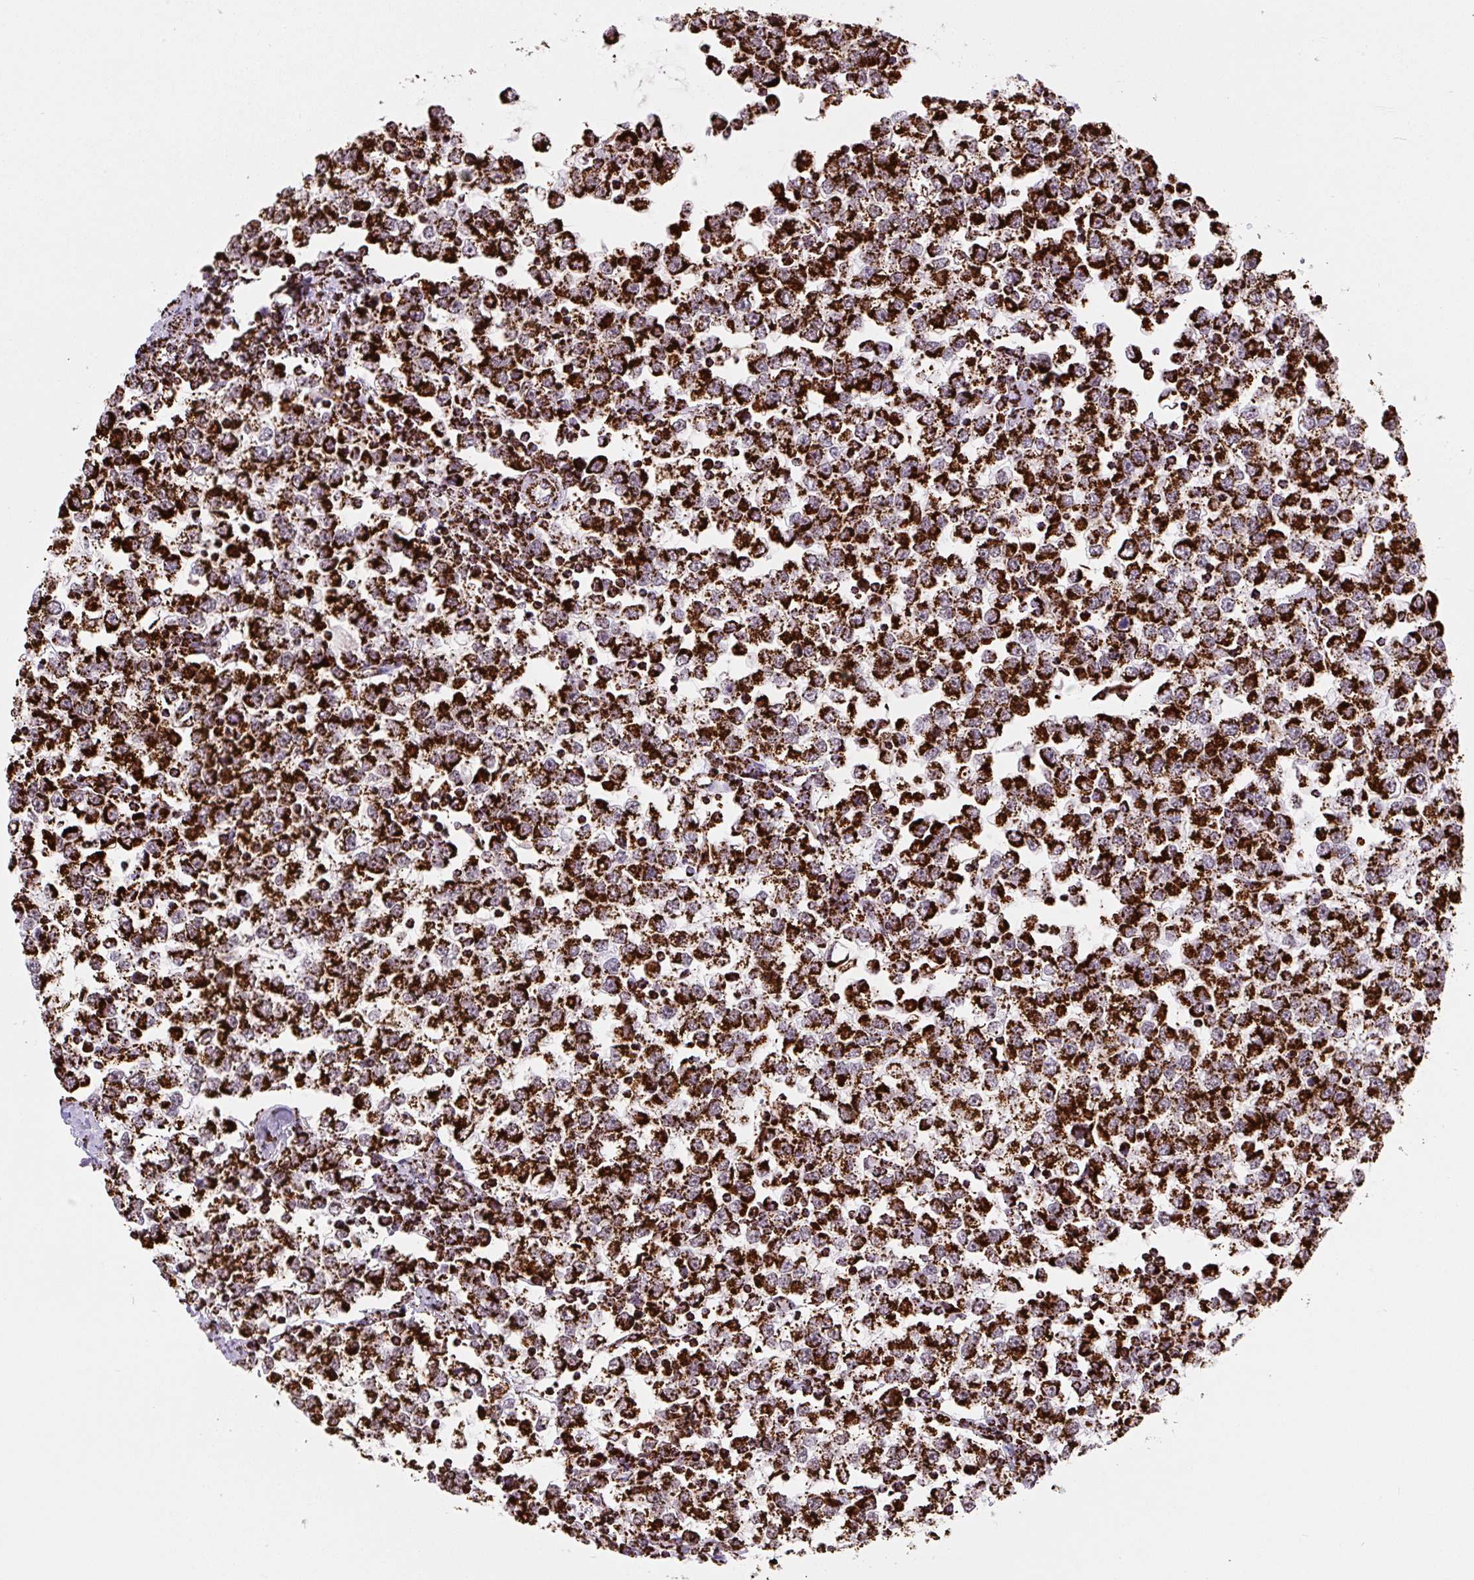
{"staining": {"intensity": "strong", "quantity": ">75%", "location": "cytoplasmic/membranous"}, "tissue": "testis cancer", "cell_type": "Tumor cells", "image_type": "cancer", "snomed": [{"axis": "morphology", "description": "Seminoma, NOS"}, {"axis": "topography", "description": "Testis"}], "caption": "Seminoma (testis) was stained to show a protein in brown. There is high levels of strong cytoplasmic/membranous staining in approximately >75% of tumor cells. (IHC, brightfield microscopy, high magnification).", "gene": "ATP5F1A", "patient": {"sex": "male", "age": 65}}